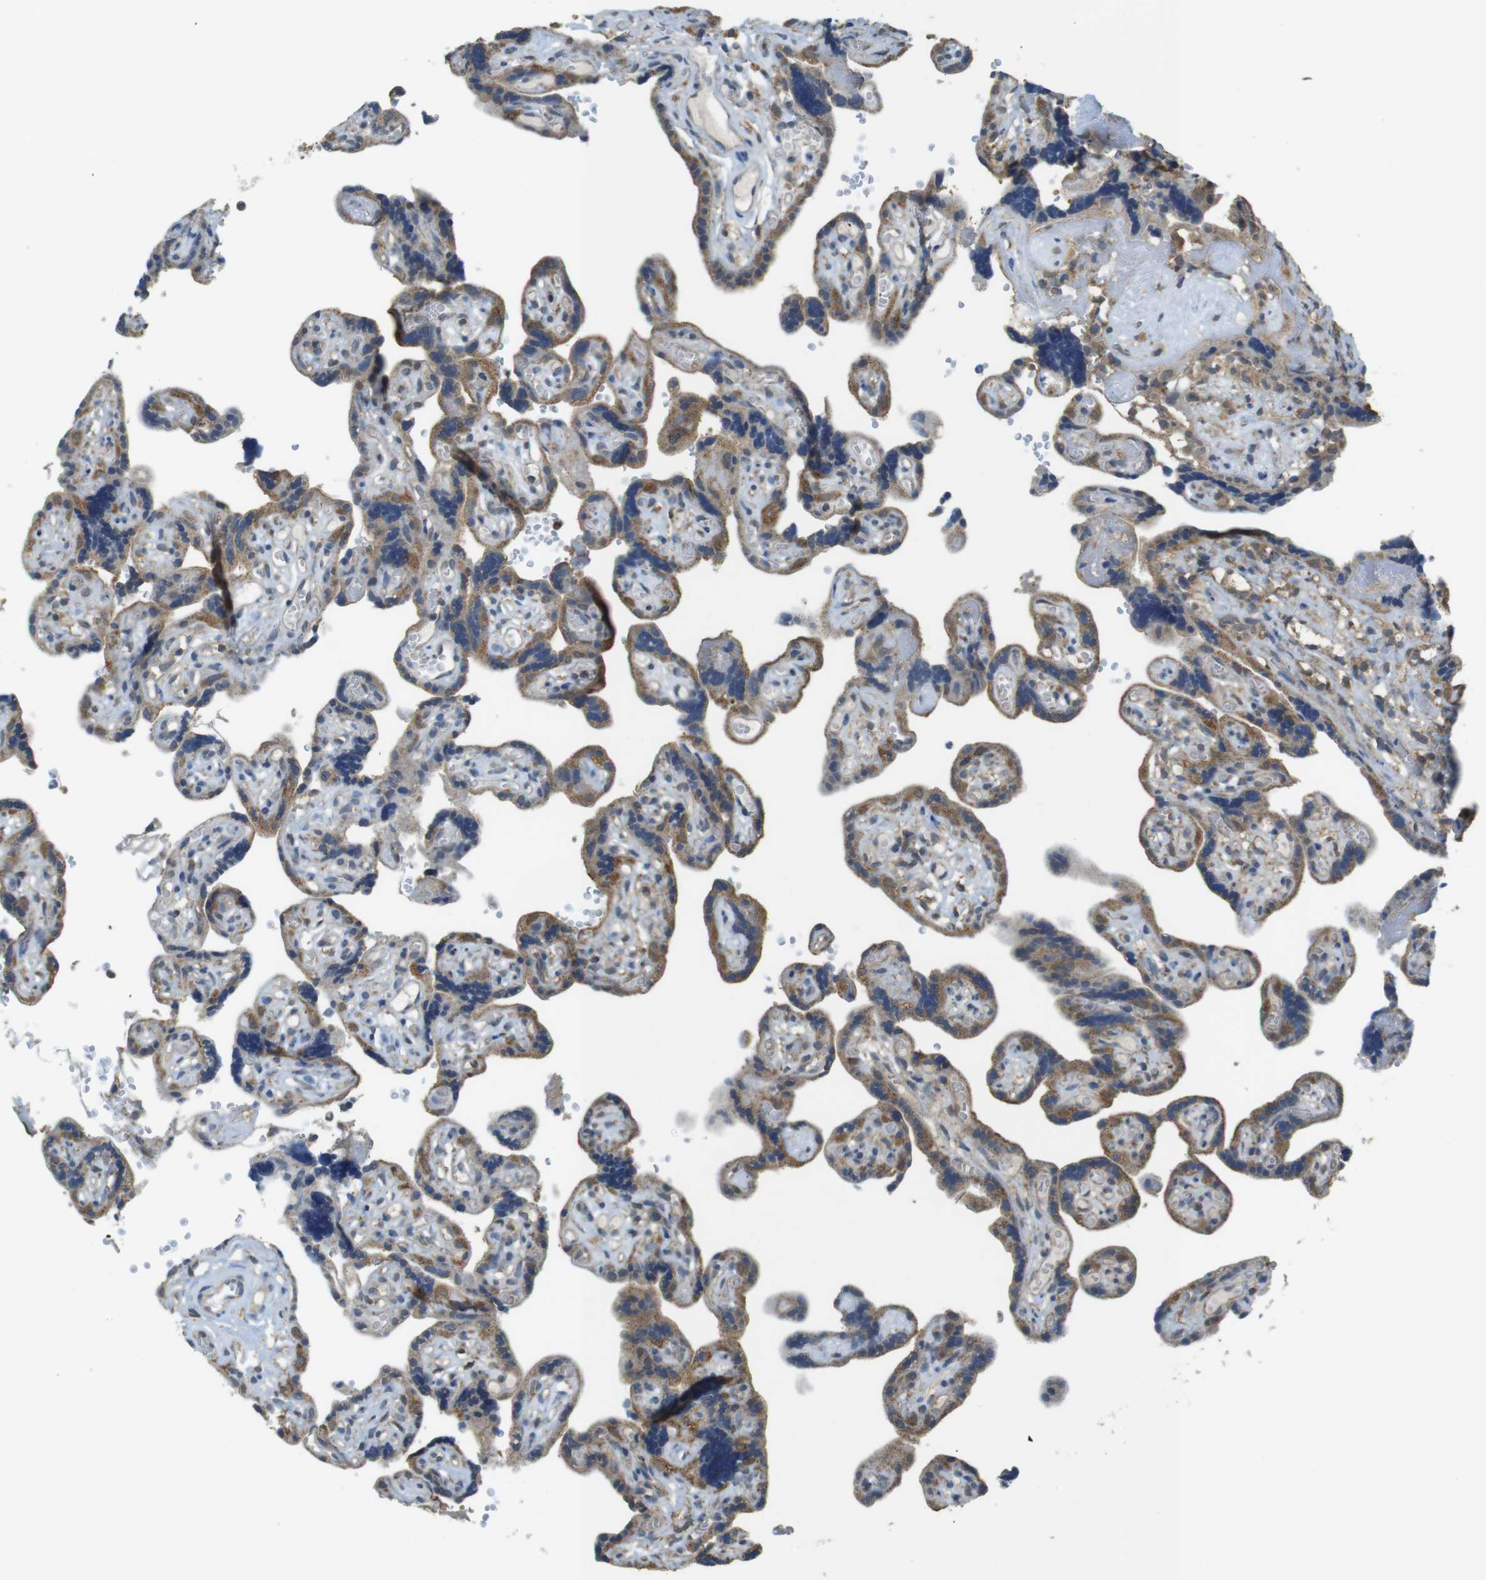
{"staining": {"intensity": "moderate", "quantity": ">75%", "location": "cytoplasmic/membranous"}, "tissue": "placenta", "cell_type": "Trophoblastic cells", "image_type": "normal", "snomed": [{"axis": "morphology", "description": "Normal tissue, NOS"}, {"axis": "topography", "description": "Placenta"}], "caption": "Immunohistochemistry (IHC) of benign human placenta displays medium levels of moderate cytoplasmic/membranous positivity in approximately >75% of trophoblastic cells.", "gene": "BRI3BP", "patient": {"sex": "female", "age": 30}}